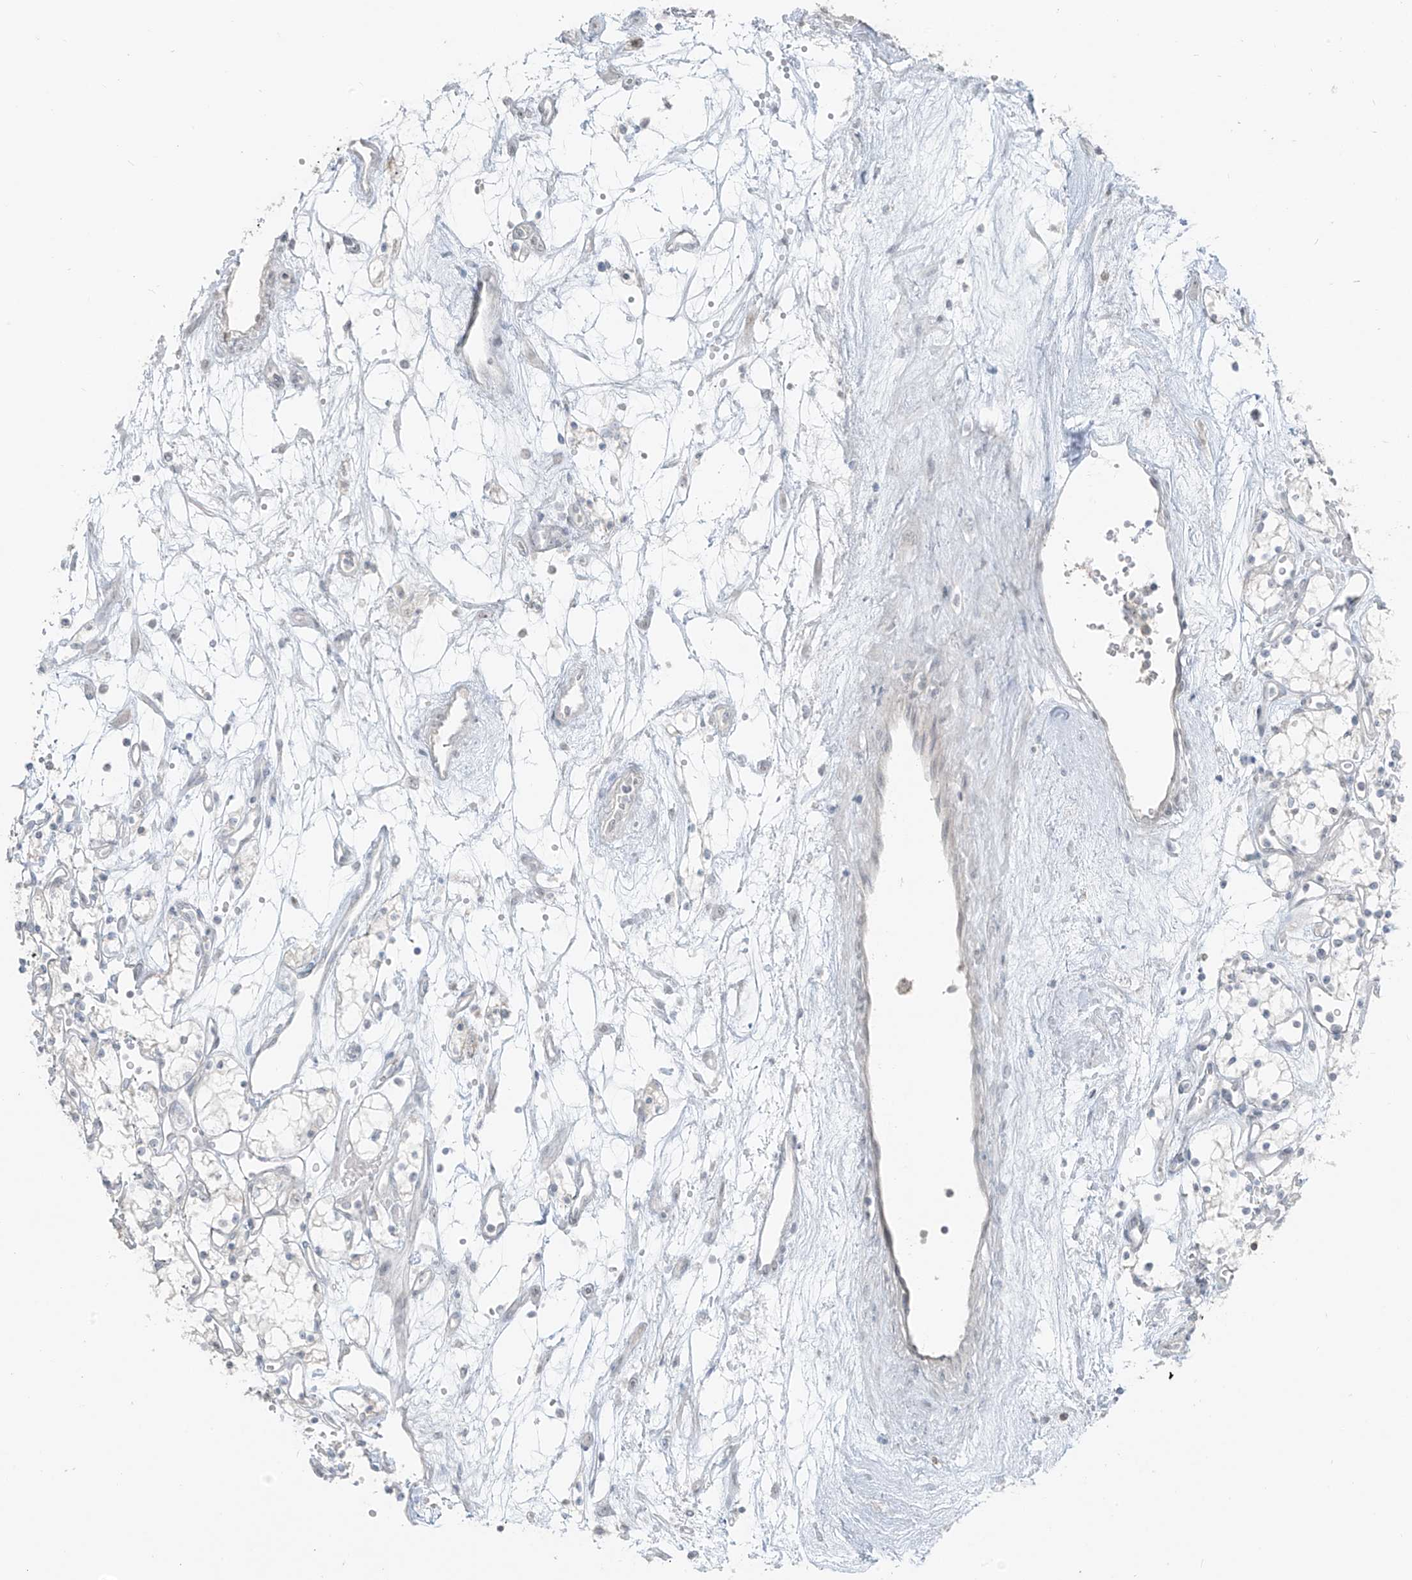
{"staining": {"intensity": "negative", "quantity": "none", "location": "none"}, "tissue": "renal cancer", "cell_type": "Tumor cells", "image_type": "cancer", "snomed": [{"axis": "morphology", "description": "Adenocarcinoma, NOS"}, {"axis": "topography", "description": "Kidney"}], "caption": "DAB (3,3'-diaminobenzidine) immunohistochemical staining of renal adenocarcinoma shows no significant expression in tumor cells.", "gene": "PRDM6", "patient": {"sex": "male", "age": 59}}